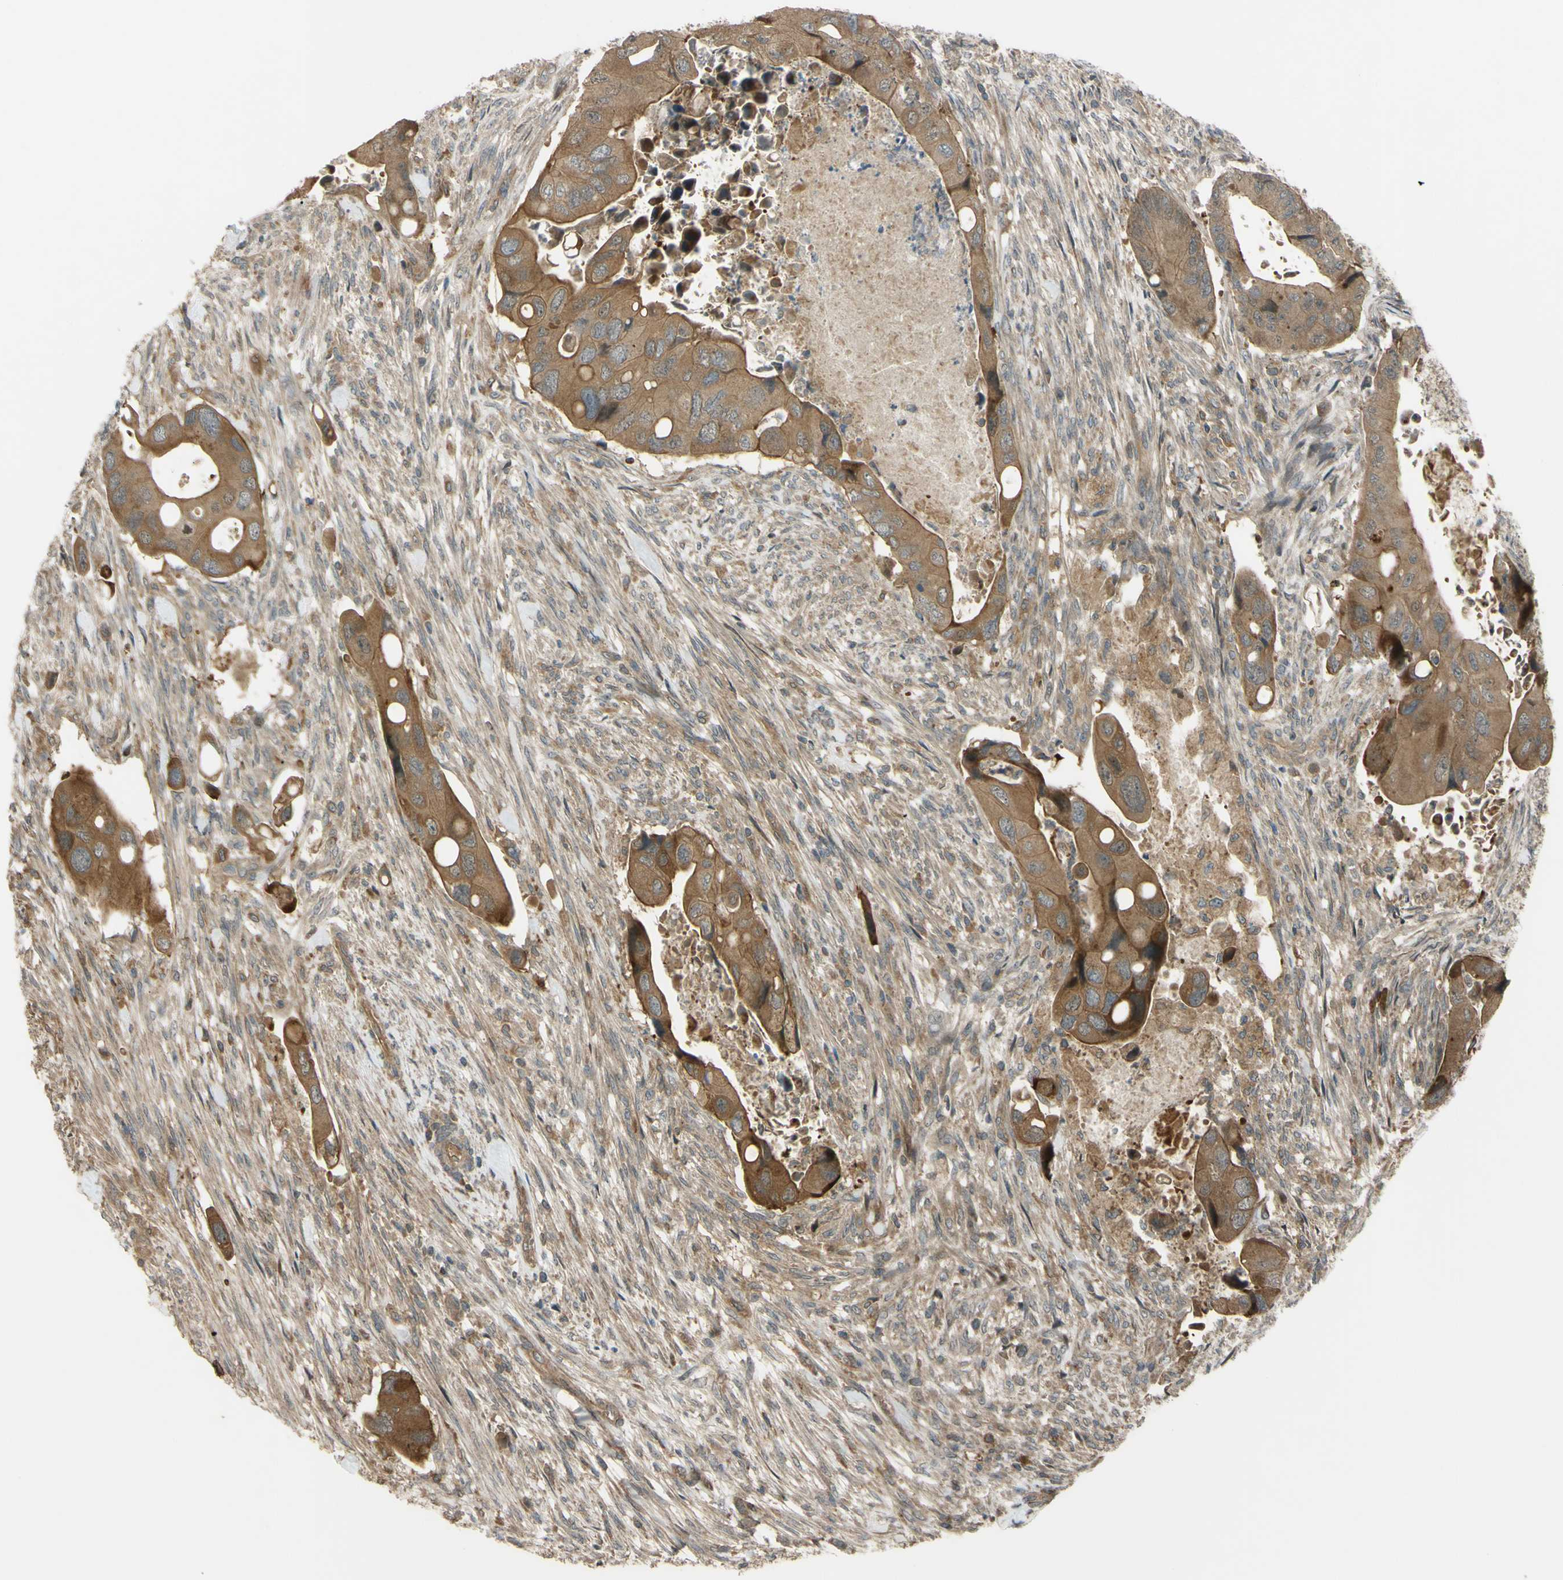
{"staining": {"intensity": "moderate", "quantity": ">75%", "location": "cytoplasmic/membranous"}, "tissue": "colorectal cancer", "cell_type": "Tumor cells", "image_type": "cancer", "snomed": [{"axis": "morphology", "description": "Adenocarcinoma, NOS"}, {"axis": "topography", "description": "Rectum"}], "caption": "Adenocarcinoma (colorectal) was stained to show a protein in brown. There is medium levels of moderate cytoplasmic/membranous positivity in about >75% of tumor cells. The protein of interest is shown in brown color, while the nuclei are stained blue.", "gene": "FLII", "patient": {"sex": "female", "age": 57}}